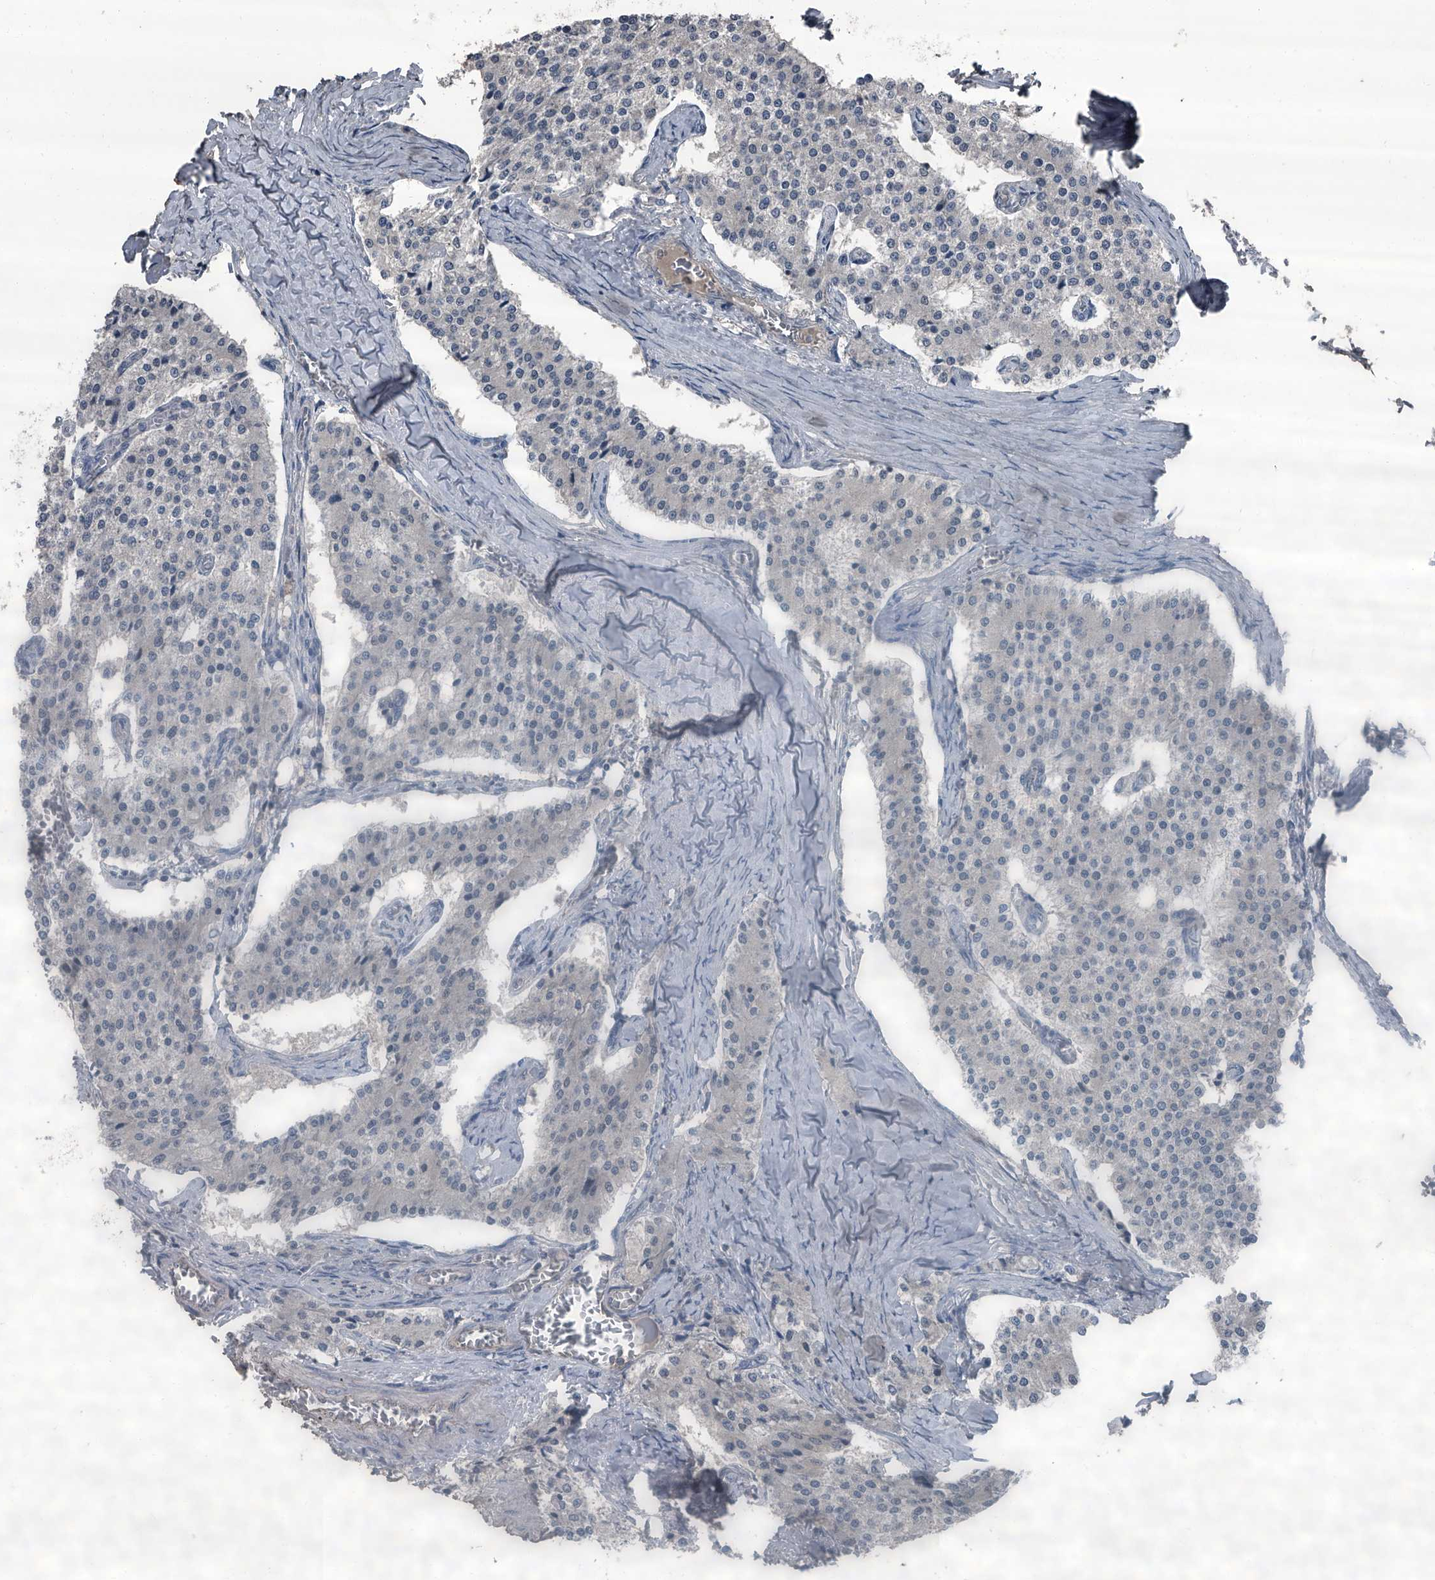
{"staining": {"intensity": "negative", "quantity": "none", "location": "none"}, "tissue": "carcinoid", "cell_type": "Tumor cells", "image_type": "cancer", "snomed": [{"axis": "morphology", "description": "Carcinoid, malignant, NOS"}, {"axis": "topography", "description": "Colon"}], "caption": "Carcinoid (malignant) was stained to show a protein in brown. There is no significant positivity in tumor cells. (DAB immunohistochemistry, high magnification).", "gene": "OARD1", "patient": {"sex": "female", "age": 52}}